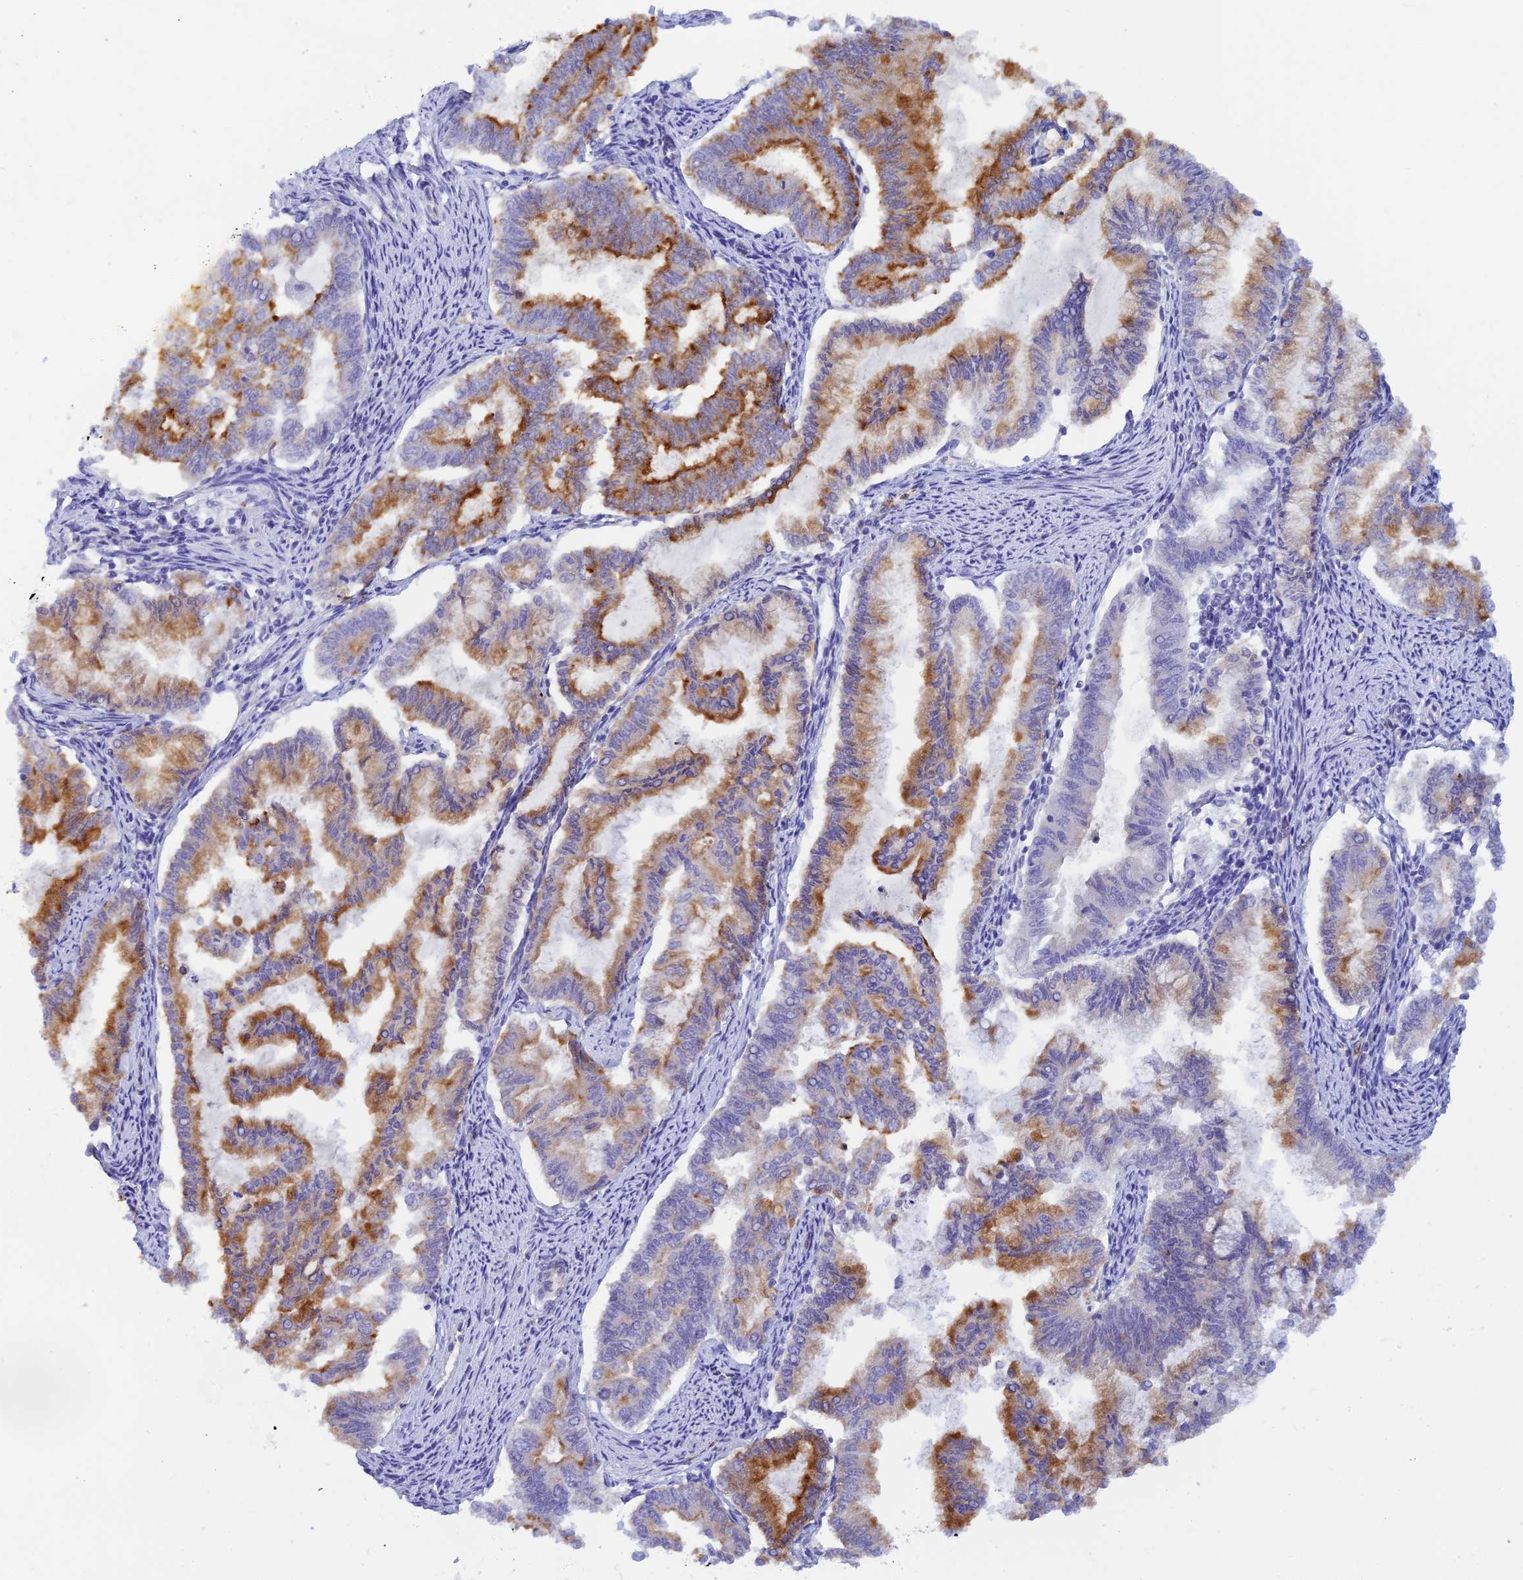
{"staining": {"intensity": "strong", "quantity": "25%-75%", "location": "cytoplasmic/membranous"}, "tissue": "endometrial cancer", "cell_type": "Tumor cells", "image_type": "cancer", "snomed": [{"axis": "morphology", "description": "Adenocarcinoma, NOS"}, {"axis": "topography", "description": "Endometrium"}], "caption": "Endometrial adenocarcinoma stained for a protein (brown) shows strong cytoplasmic/membranous positive expression in approximately 25%-75% of tumor cells.", "gene": "HDHD2", "patient": {"sex": "female", "age": 79}}